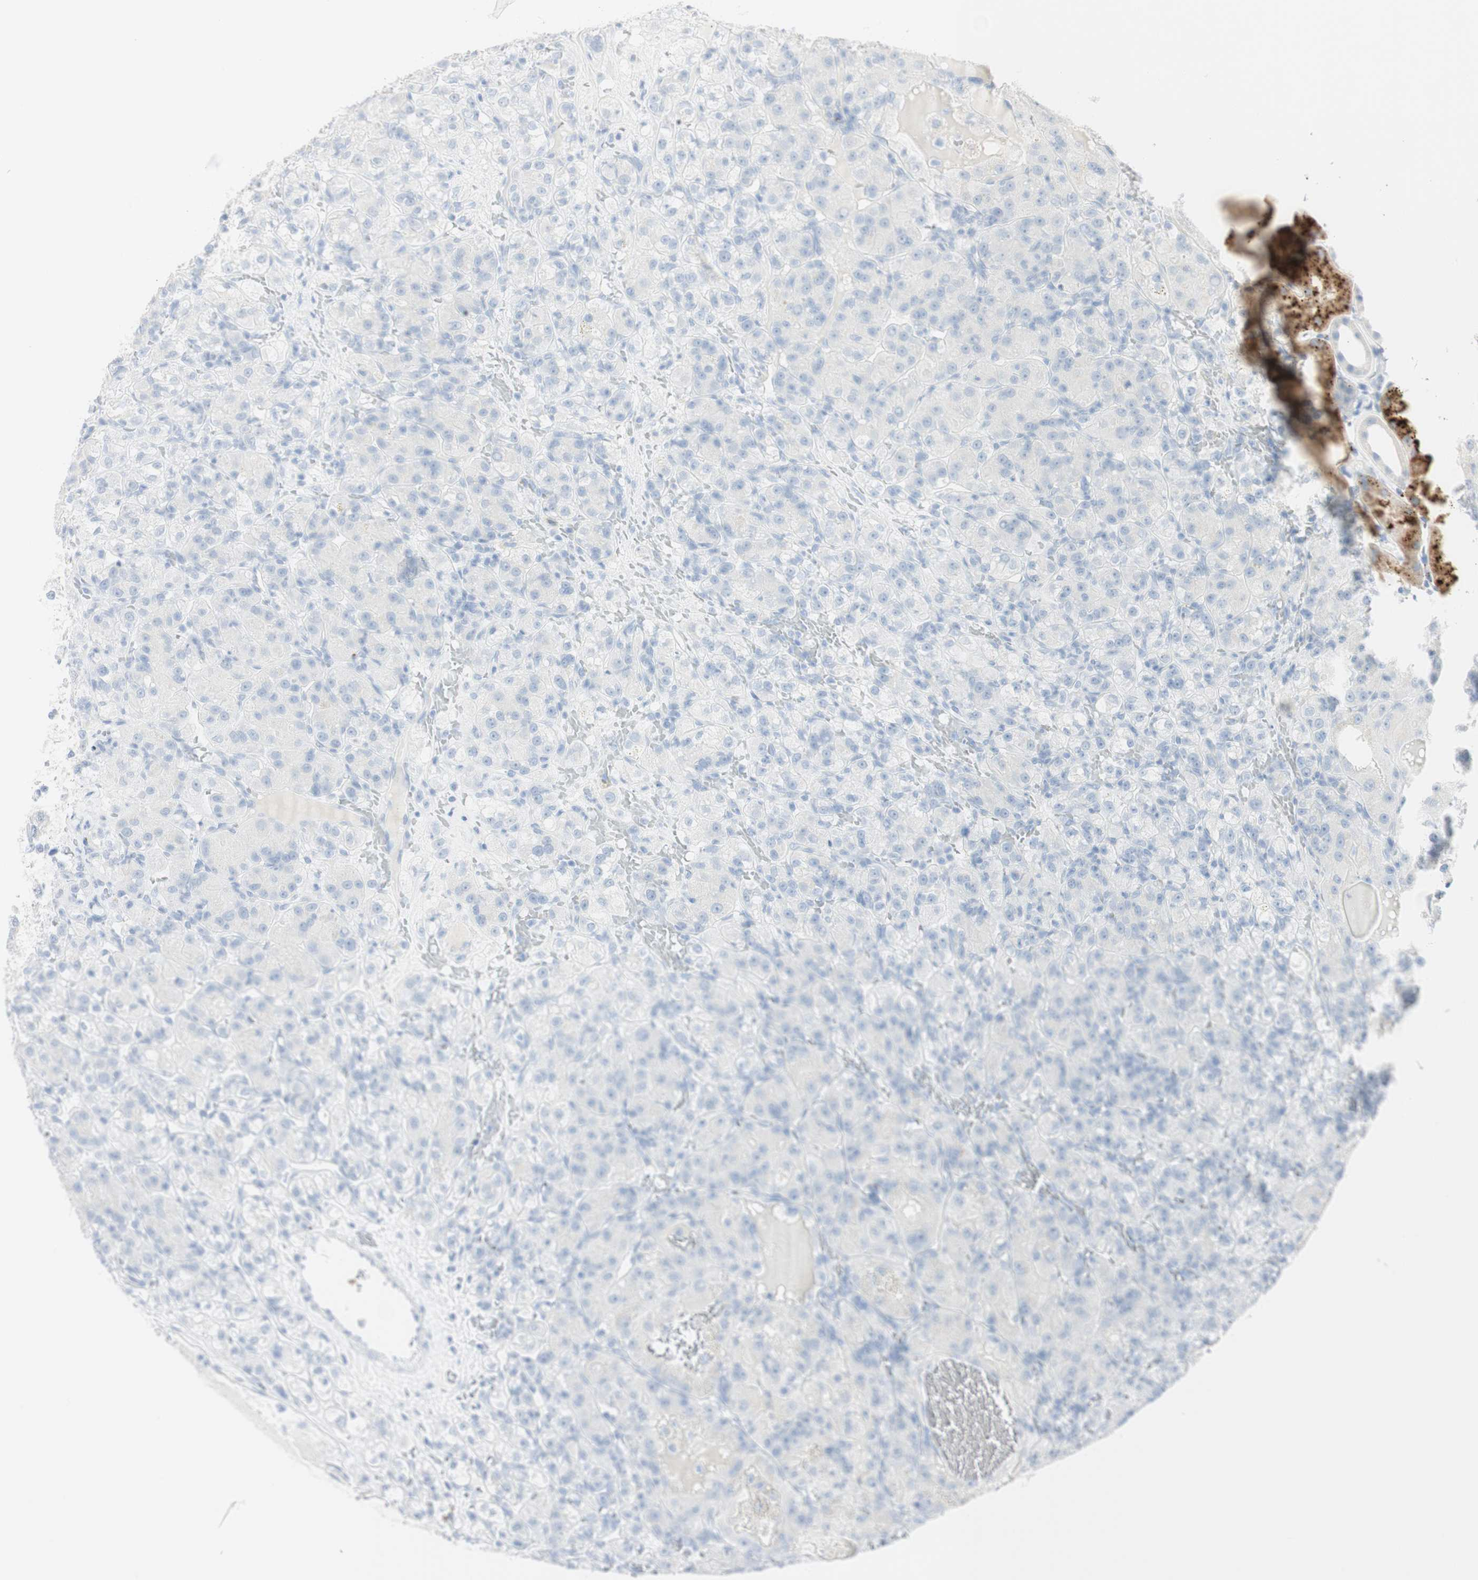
{"staining": {"intensity": "negative", "quantity": "none", "location": "none"}, "tissue": "renal cancer", "cell_type": "Tumor cells", "image_type": "cancer", "snomed": [{"axis": "morphology", "description": "Adenocarcinoma, NOS"}, {"axis": "topography", "description": "Kidney"}], "caption": "High power microscopy micrograph of an IHC histopathology image of renal cancer (adenocarcinoma), revealing no significant positivity in tumor cells.", "gene": "NAPSA", "patient": {"sex": "male", "age": 61}}